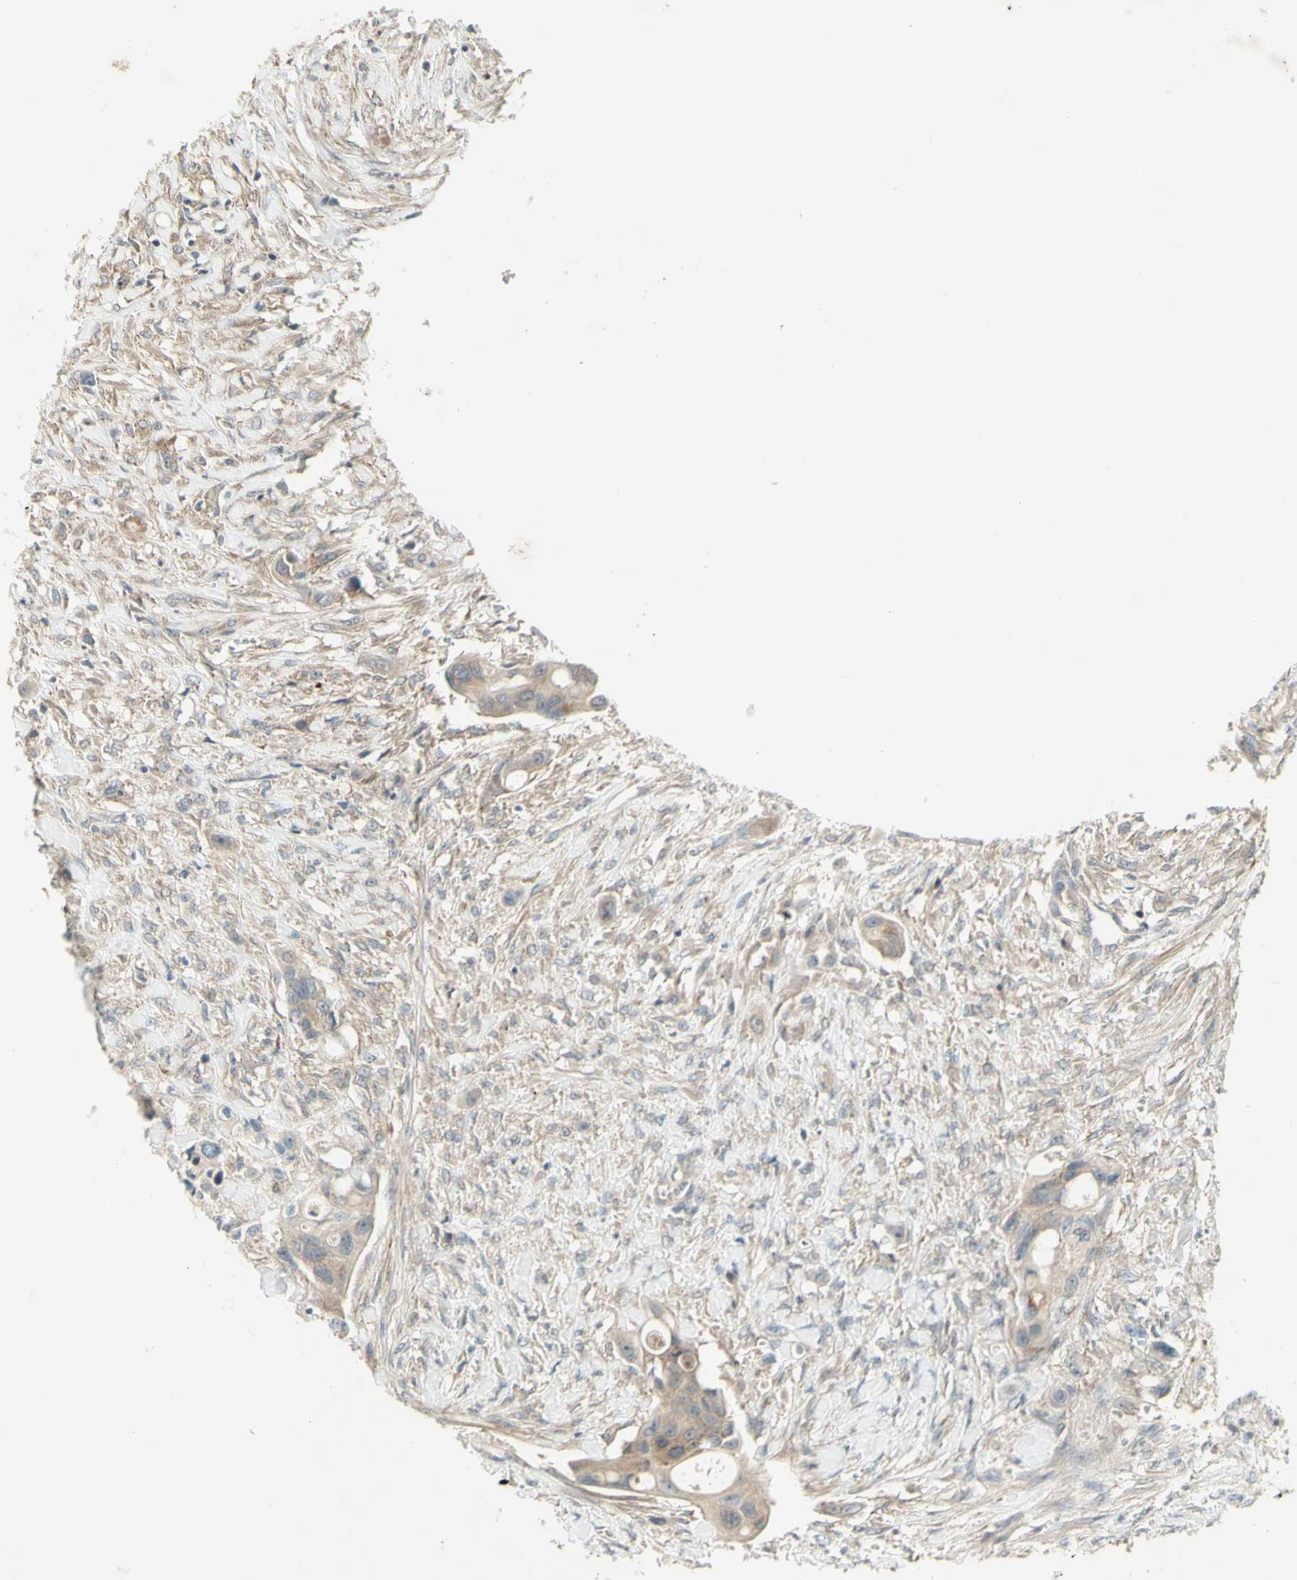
{"staining": {"intensity": "moderate", "quantity": "25%-75%", "location": "cytoplasmic/membranous"}, "tissue": "colorectal cancer", "cell_type": "Tumor cells", "image_type": "cancer", "snomed": [{"axis": "morphology", "description": "Adenocarcinoma, NOS"}, {"axis": "topography", "description": "Colon"}], "caption": "An image of colorectal cancer (adenocarcinoma) stained for a protein shows moderate cytoplasmic/membranous brown staining in tumor cells.", "gene": "ETF1", "patient": {"sex": "female", "age": 57}}